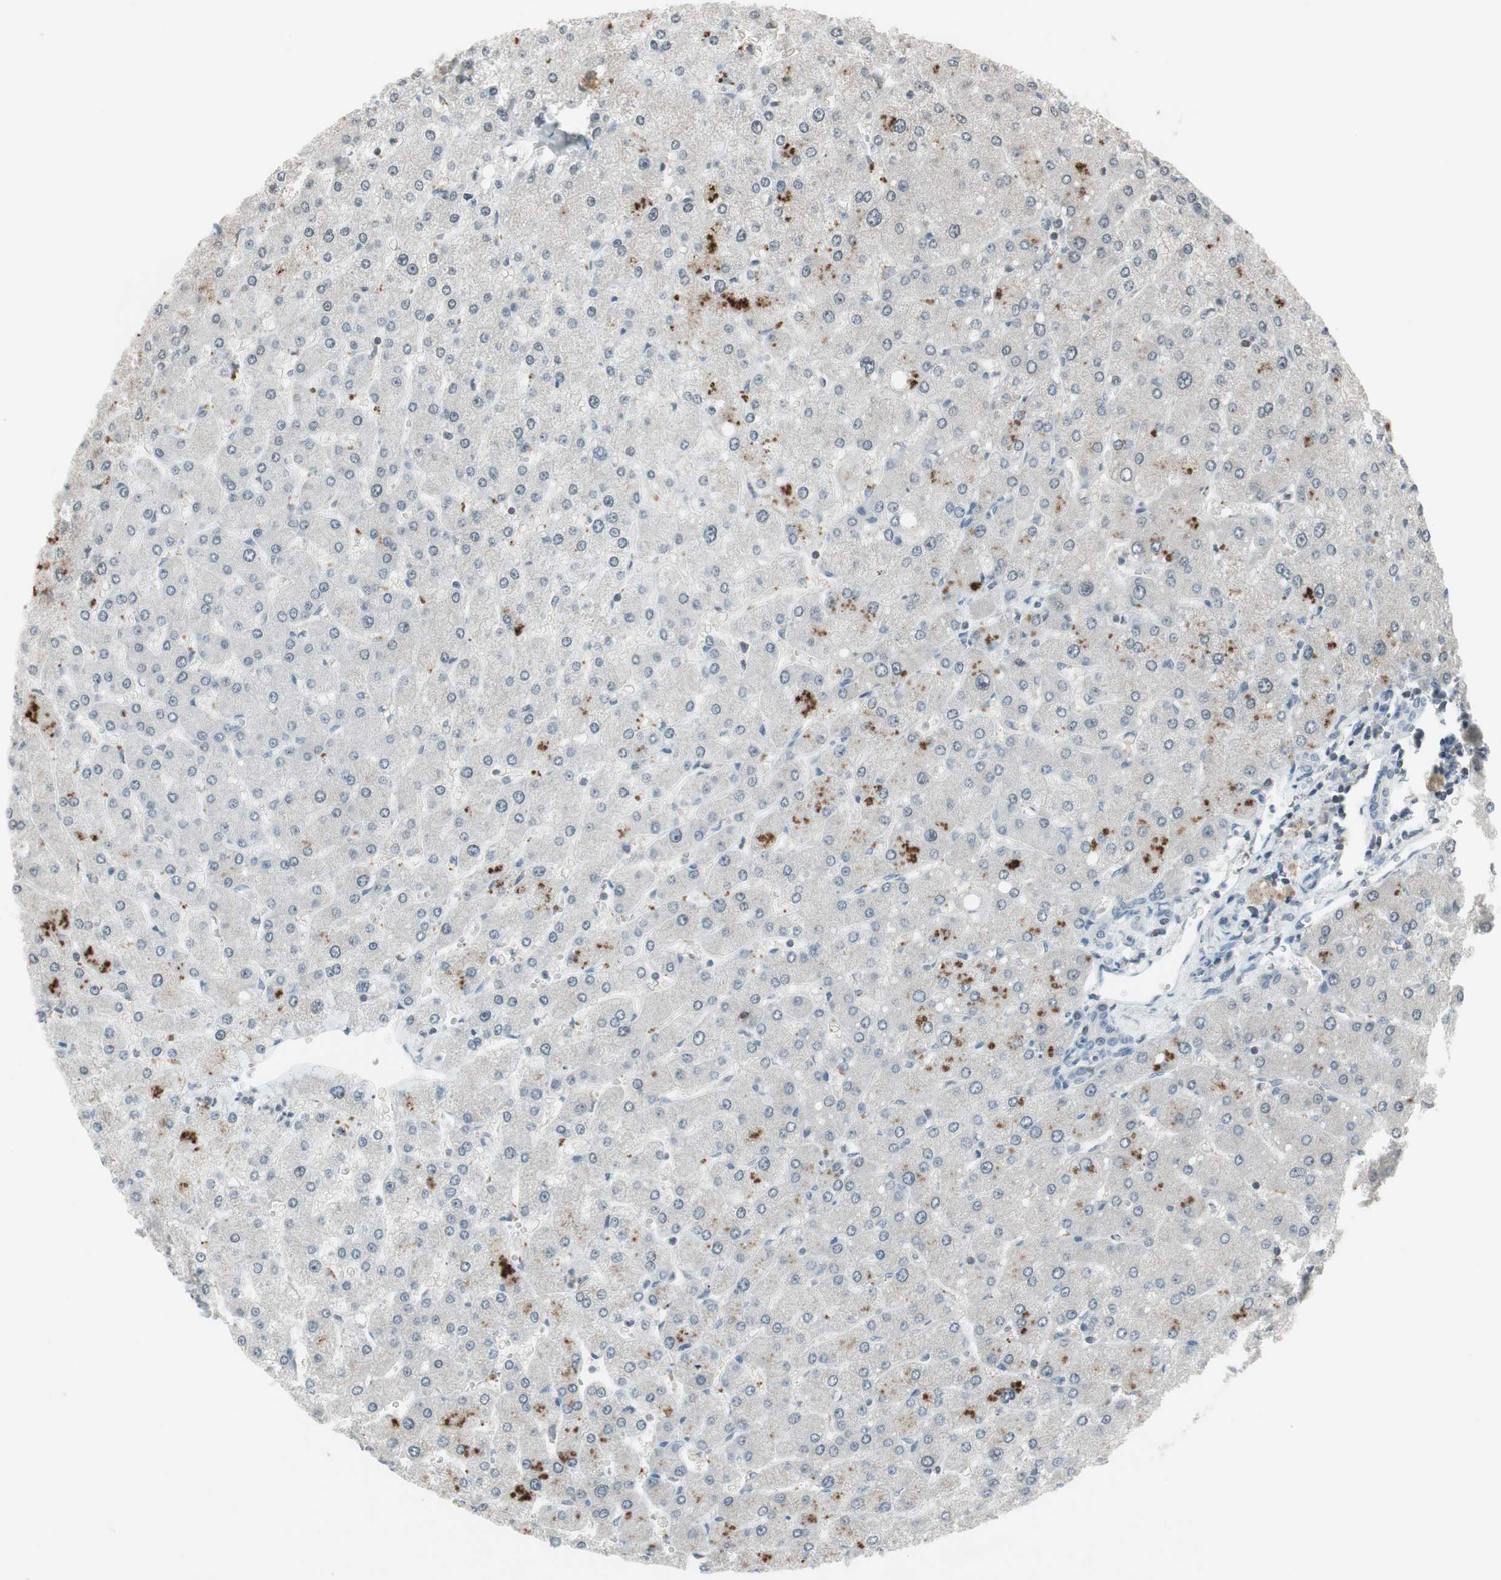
{"staining": {"intensity": "negative", "quantity": "none", "location": "none"}, "tissue": "liver", "cell_type": "Cholangiocytes", "image_type": "normal", "snomed": [{"axis": "morphology", "description": "Normal tissue, NOS"}, {"axis": "topography", "description": "Liver"}], "caption": "Immunohistochemistry micrograph of benign liver: human liver stained with DAB (3,3'-diaminobenzidine) reveals no significant protein staining in cholangiocytes.", "gene": "ARG2", "patient": {"sex": "male", "age": 55}}